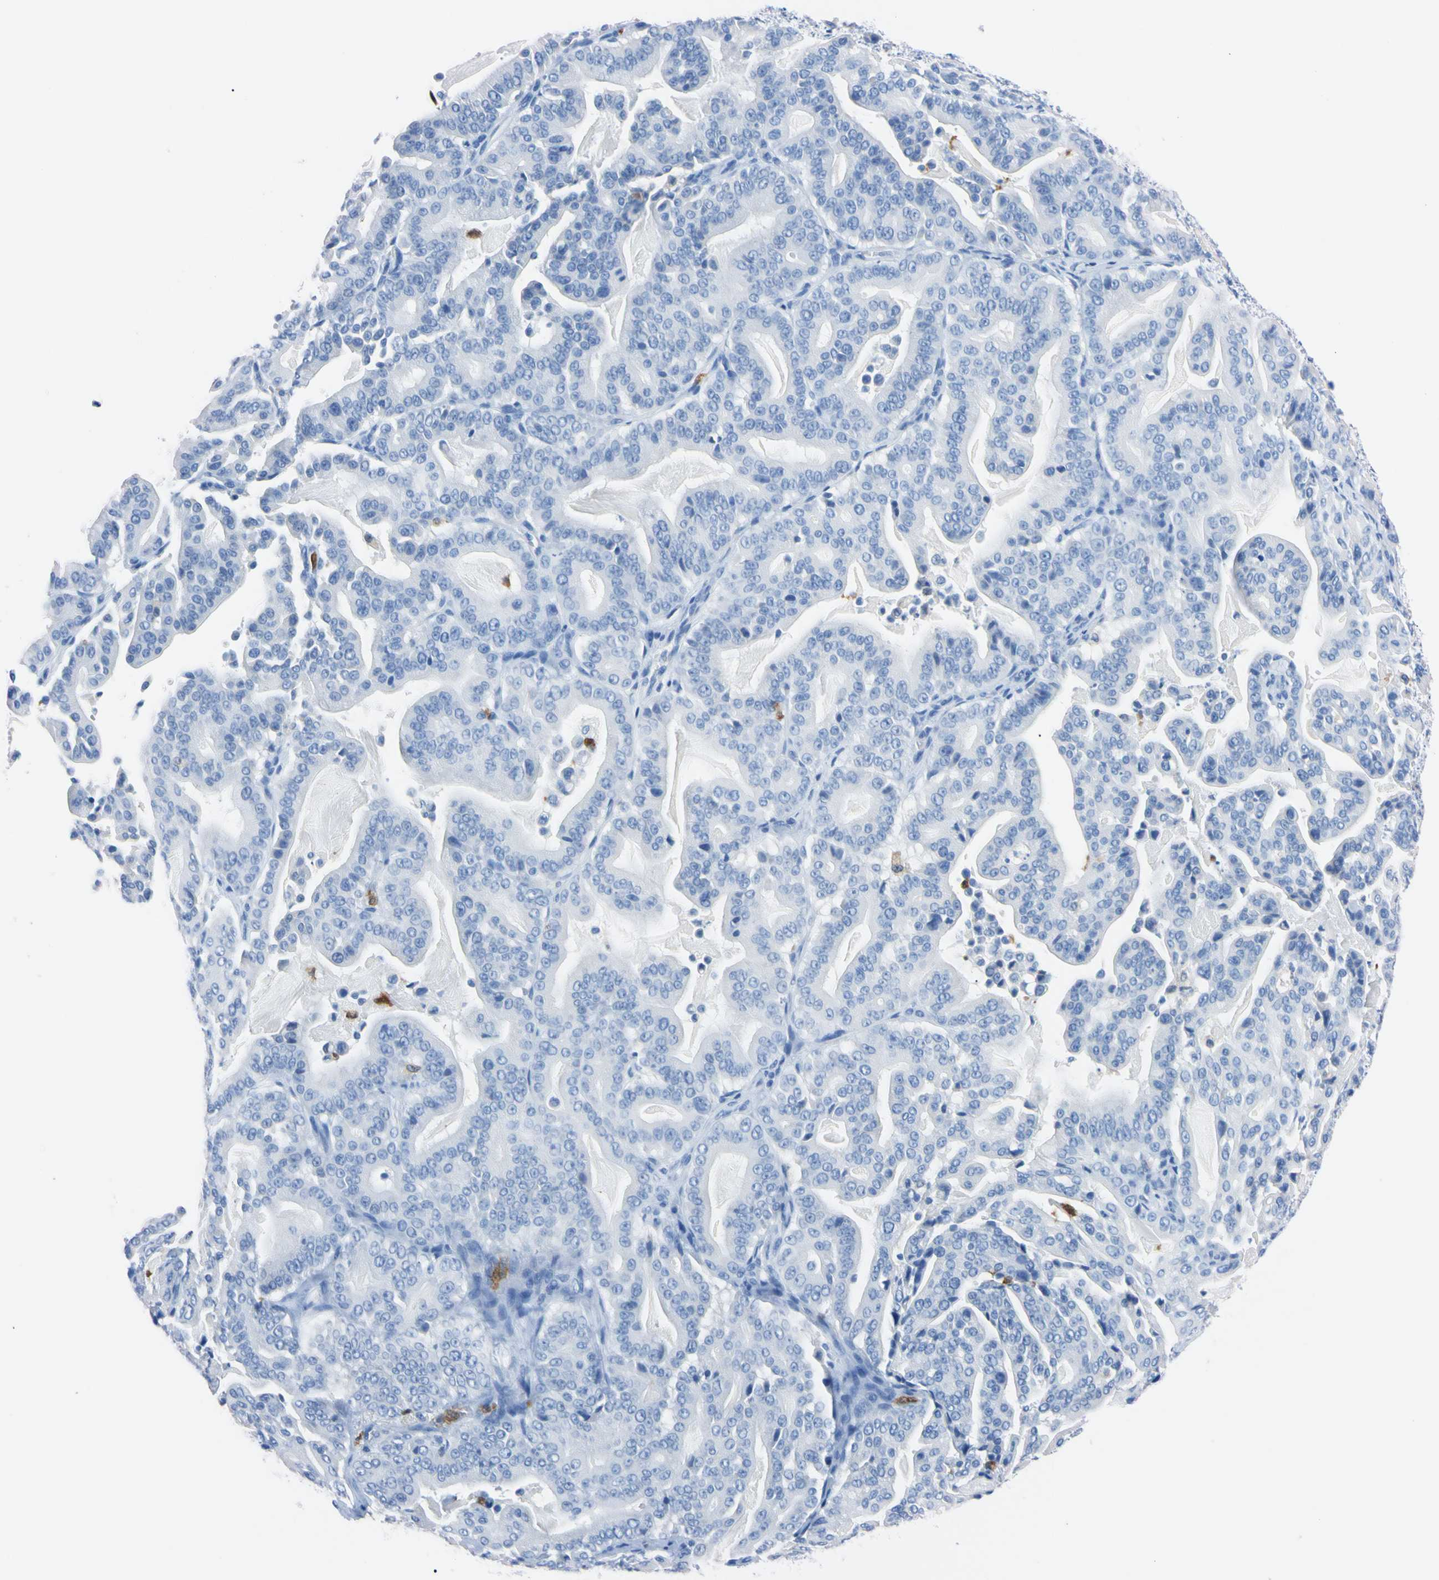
{"staining": {"intensity": "negative", "quantity": "none", "location": "none"}, "tissue": "pancreatic cancer", "cell_type": "Tumor cells", "image_type": "cancer", "snomed": [{"axis": "morphology", "description": "Adenocarcinoma, NOS"}, {"axis": "topography", "description": "Pancreas"}], "caption": "IHC micrograph of neoplastic tissue: human adenocarcinoma (pancreatic) stained with DAB (3,3'-diaminobenzidine) exhibits no significant protein expression in tumor cells. (Immunohistochemistry (ihc), brightfield microscopy, high magnification).", "gene": "NCF4", "patient": {"sex": "male", "age": 63}}